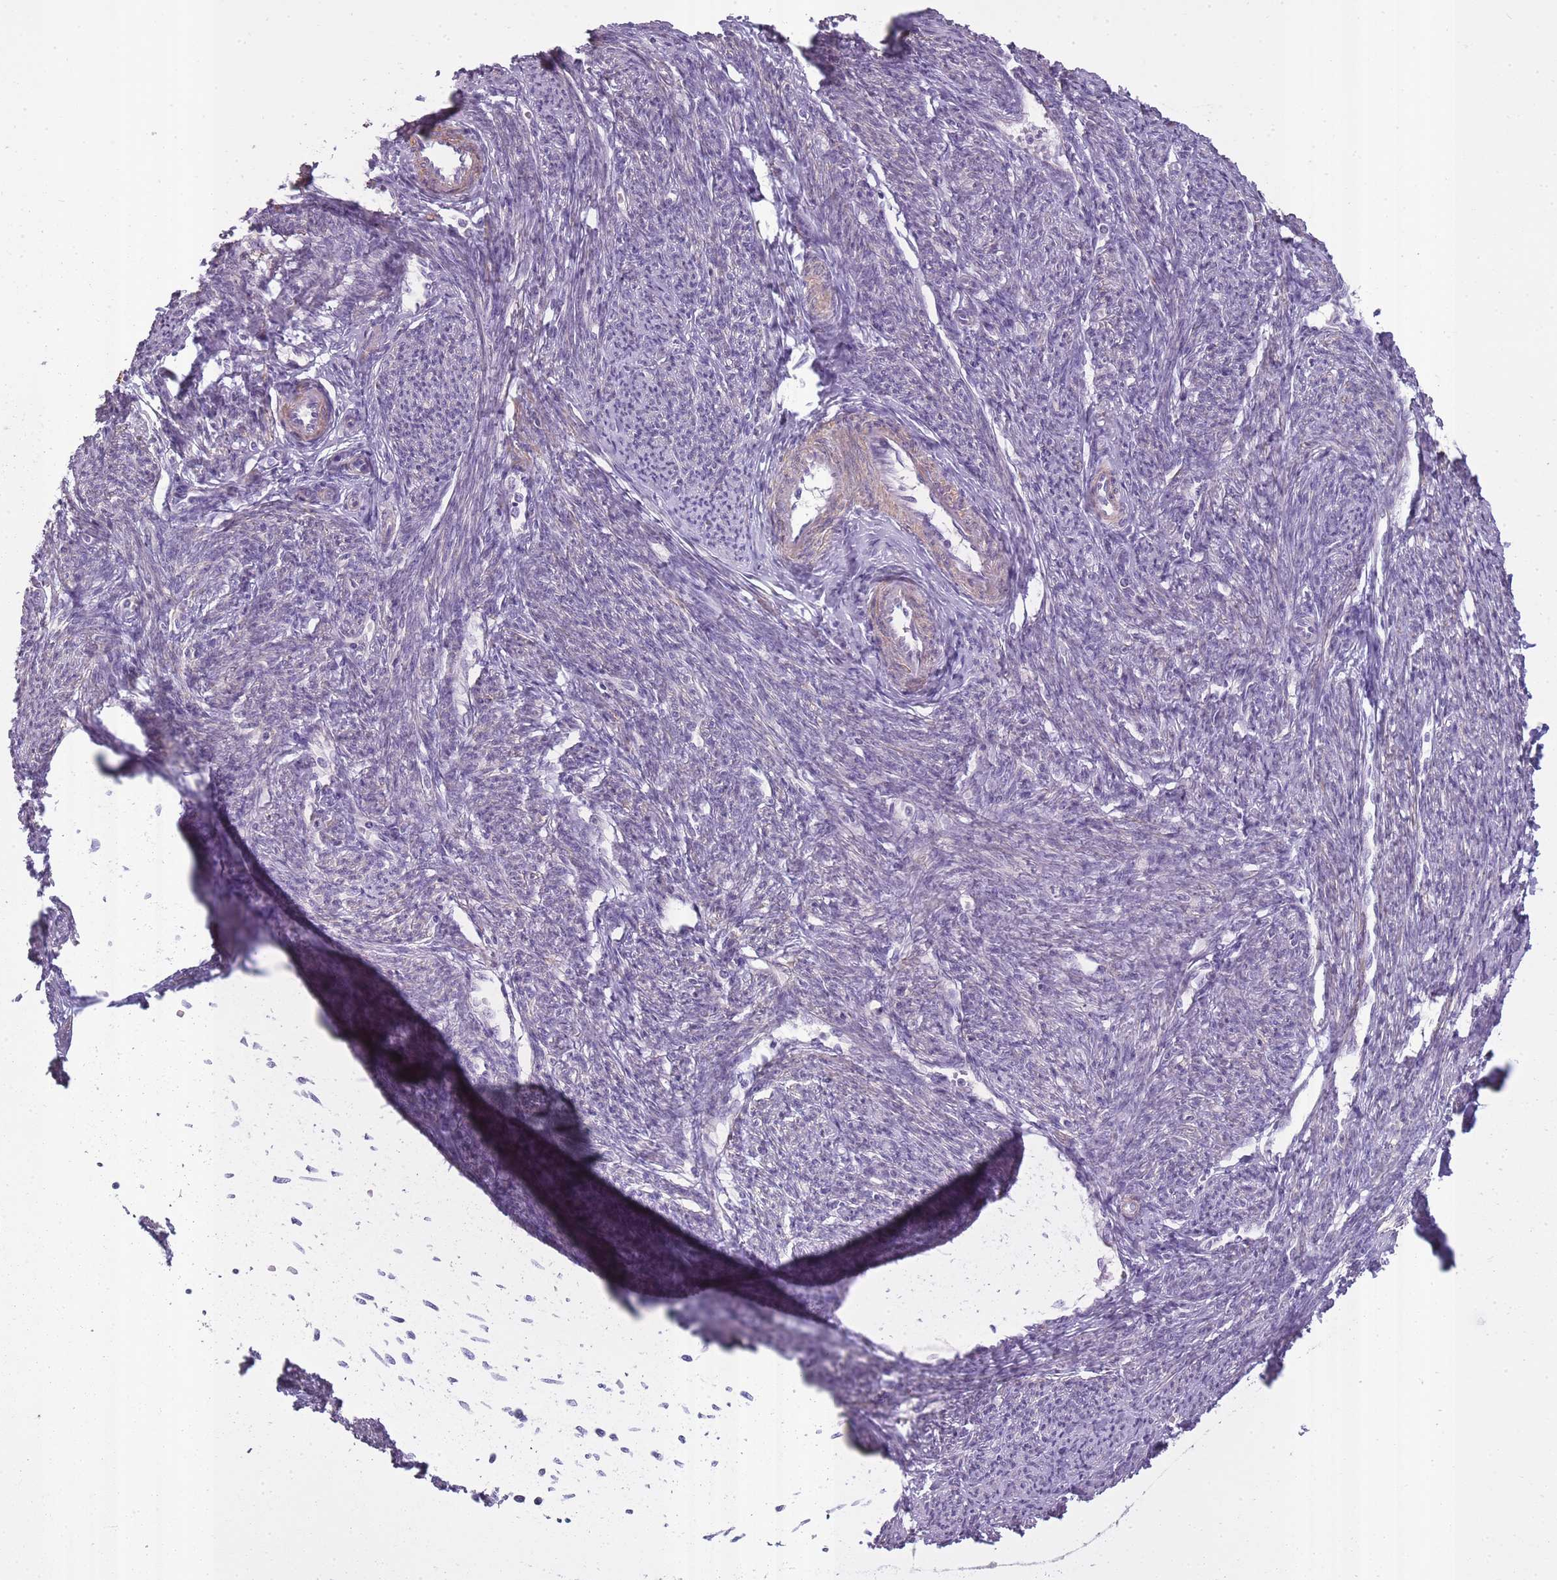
{"staining": {"intensity": "moderate", "quantity": "25%-75%", "location": "cytoplasmic/membranous"}, "tissue": "smooth muscle", "cell_type": "Smooth muscle cells", "image_type": "normal", "snomed": [{"axis": "morphology", "description": "Normal tissue, NOS"}, {"axis": "topography", "description": "Smooth muscle"}, {"axis": "topography", "description": "Fallopian tube"}], "caption": "Smooth muscle stained with DAB immunohistochemistry (IHC) exhibits medium levels of moderate cytoplasmic/membranous staining in about 25%-75% of smooth muscle cells.", "gene": "SLC8A2", "patient": {"sex": "female", "age": 59}}